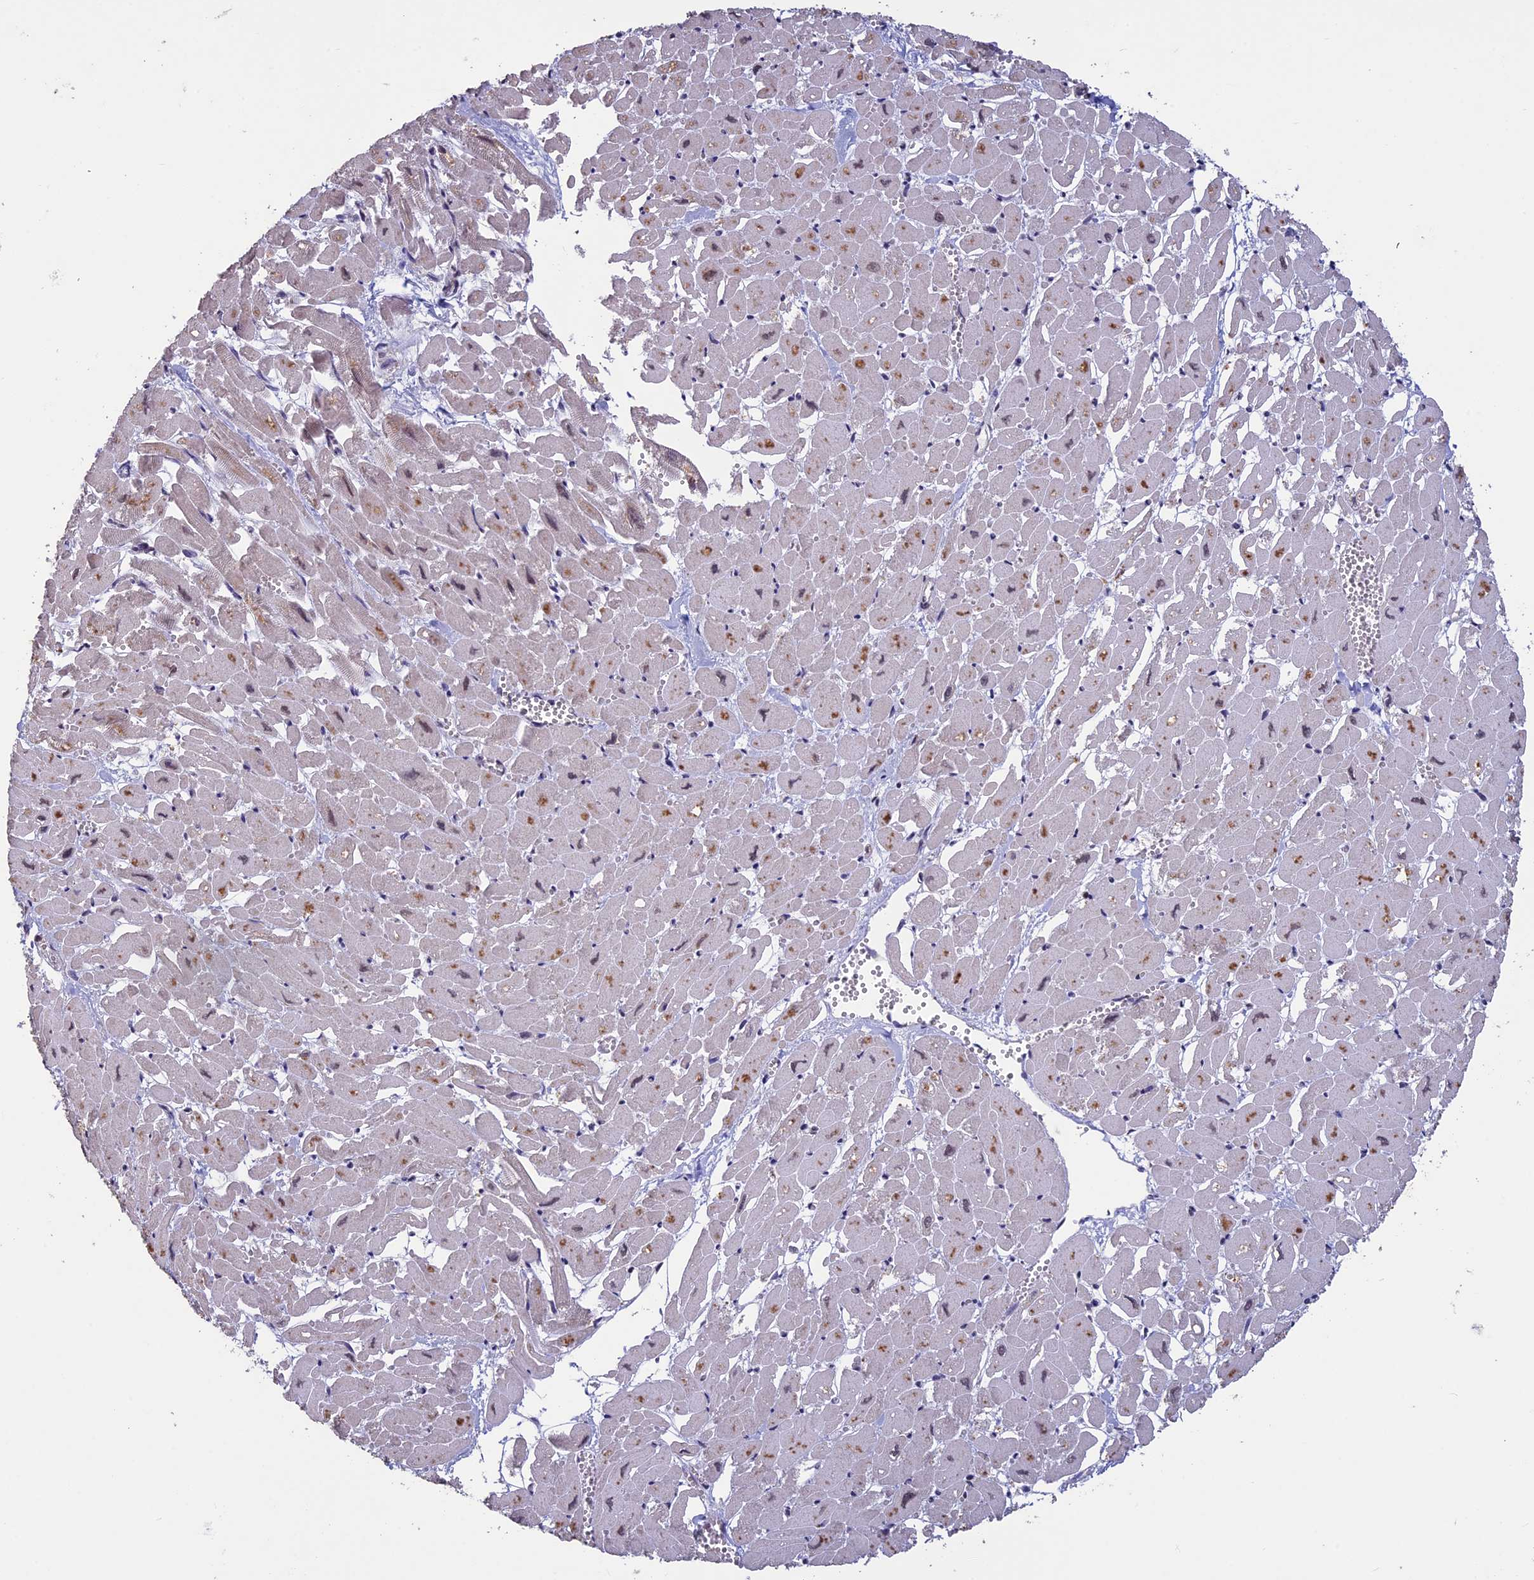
{"staining": {"intensity": "moderate", "quantity": "<25%", "location": "cytoplasmic/membranous"}, "tissue": "heart muscle", "cell_type": "Cardiomyocytes", "image_type": "normal", "snomed": [{"axis": "morphology", "description": "Normal tissue, NOS"}, {"axis": "topography", "description": "Heart"}], "caption": "High-magnification brightfield microscopy of unremarkable heart muscle stained with DAB (3,3'-diaminobenzidine) (brown) and counterstained with hematoxylin (blue). cardiomyocytes exhibit moderate cytoplasmic/membranous staining is identified in about<25% of cells.", "gene": "RNF40", "patient": {"sex": "male", "age": 54}}